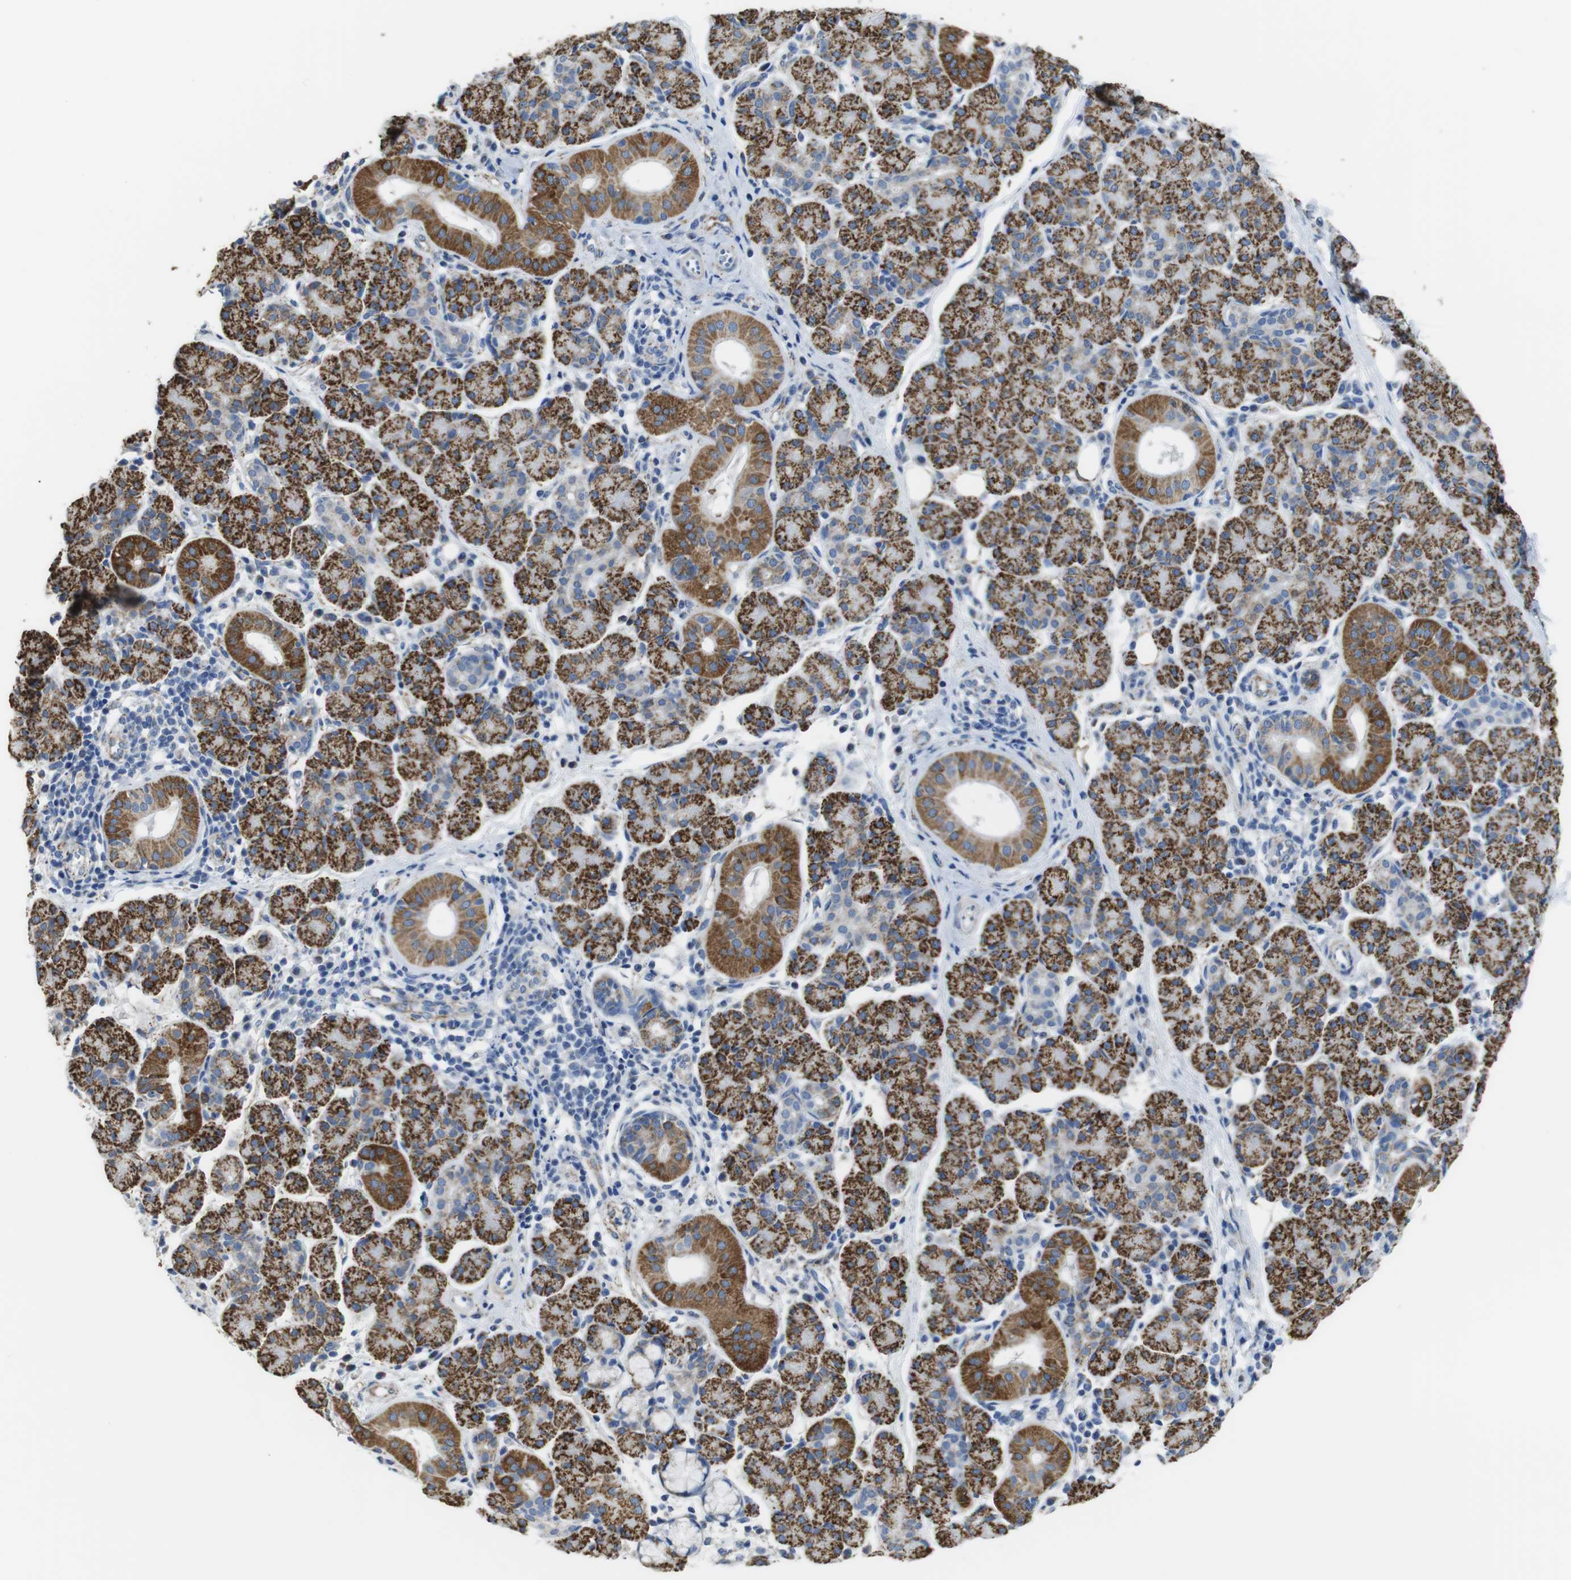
{"staining": {"intensity": "moderate", "quantity": "25%-75%", "location": "cytoplasmic/membranous"}, "tissue": "salivary gland", "cell_type": "Glandular cells", "image_type": "normal", "snomed": [{"axis": "morphology", "description": "Normal tissue, NOS"}, {"axis": "morphology", "description": "Inflammation, NOS"}, {"axis": "topography", "description": "Lymph node"}, {"axis": "topography", "description": "Salivary gland"}], "caption": "Immunohistochemical staining of normal human salivary gland shows moderate cytoplasmic/membranous protein positivity in approximately 25%-75% of glandular cells.", "gene": "MAOA", "patient": {"sex": "male", "age": 3}}